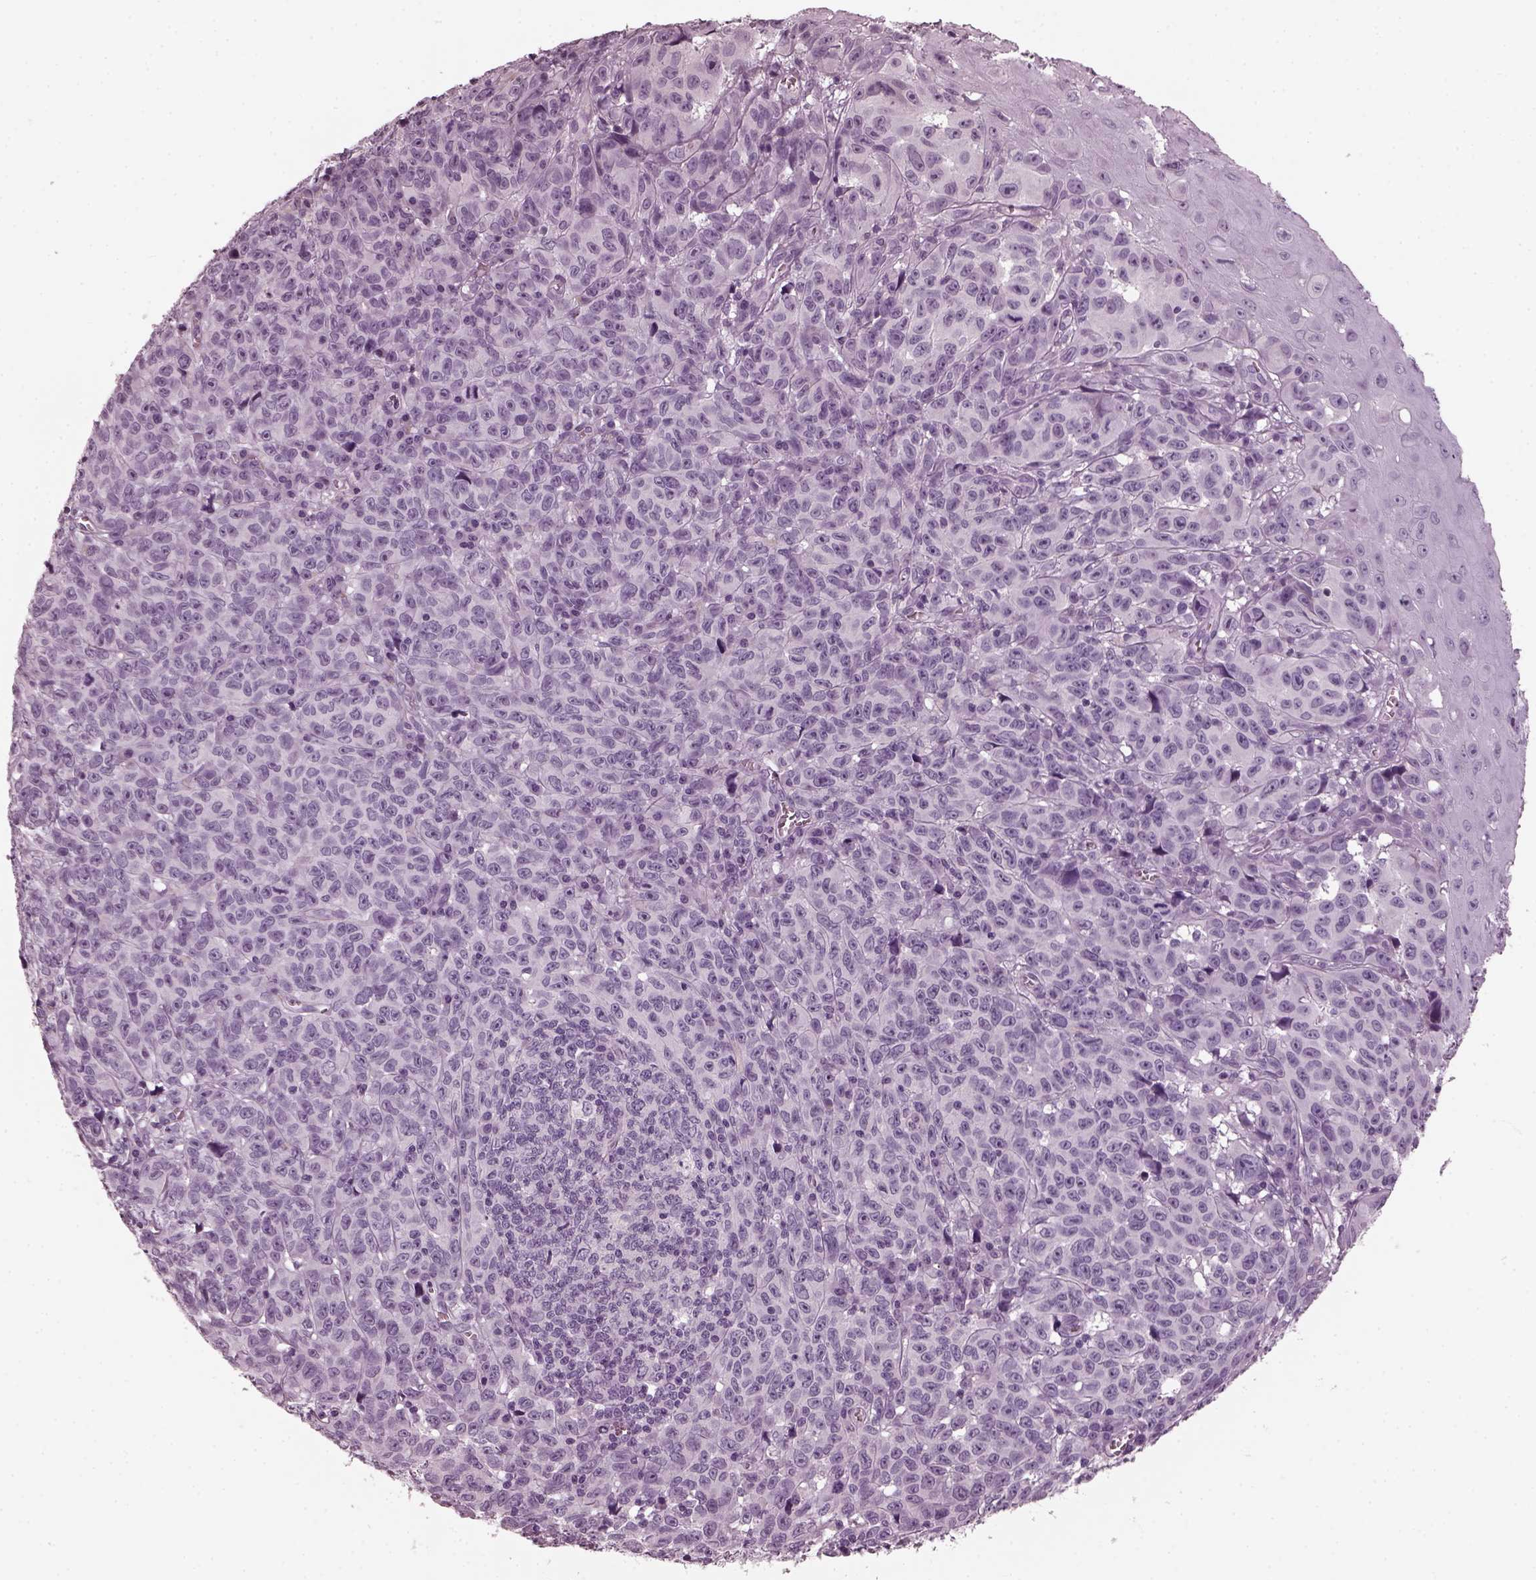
{"staining": {"intensity": "negative", "quantity": "none", "location": "none"}, "tissue": "melanoma", "cell_type": "Tumor cells", "image_type": "cancer", "snomed": [{"axis": "morphology", "description": "Malignant melanoma, NOS"}, {"axis": "topography", "description": "Vulva, labia, clitoris and Bartholin´s gland, NO"}], "caption": "Immunohistochemistry (IHC) micrograph of neoplastic tissue: melanoma stained with DAB exhibits no significant protein expression in tumor cells. (Stains: DAB immunohistochemistry (IHC) with hematoxylin counter stain, Microscopy: brightfield microscopy at high magnification).", "gene": "RCVRN", "patient": {"sex": "female", "age": 75}}